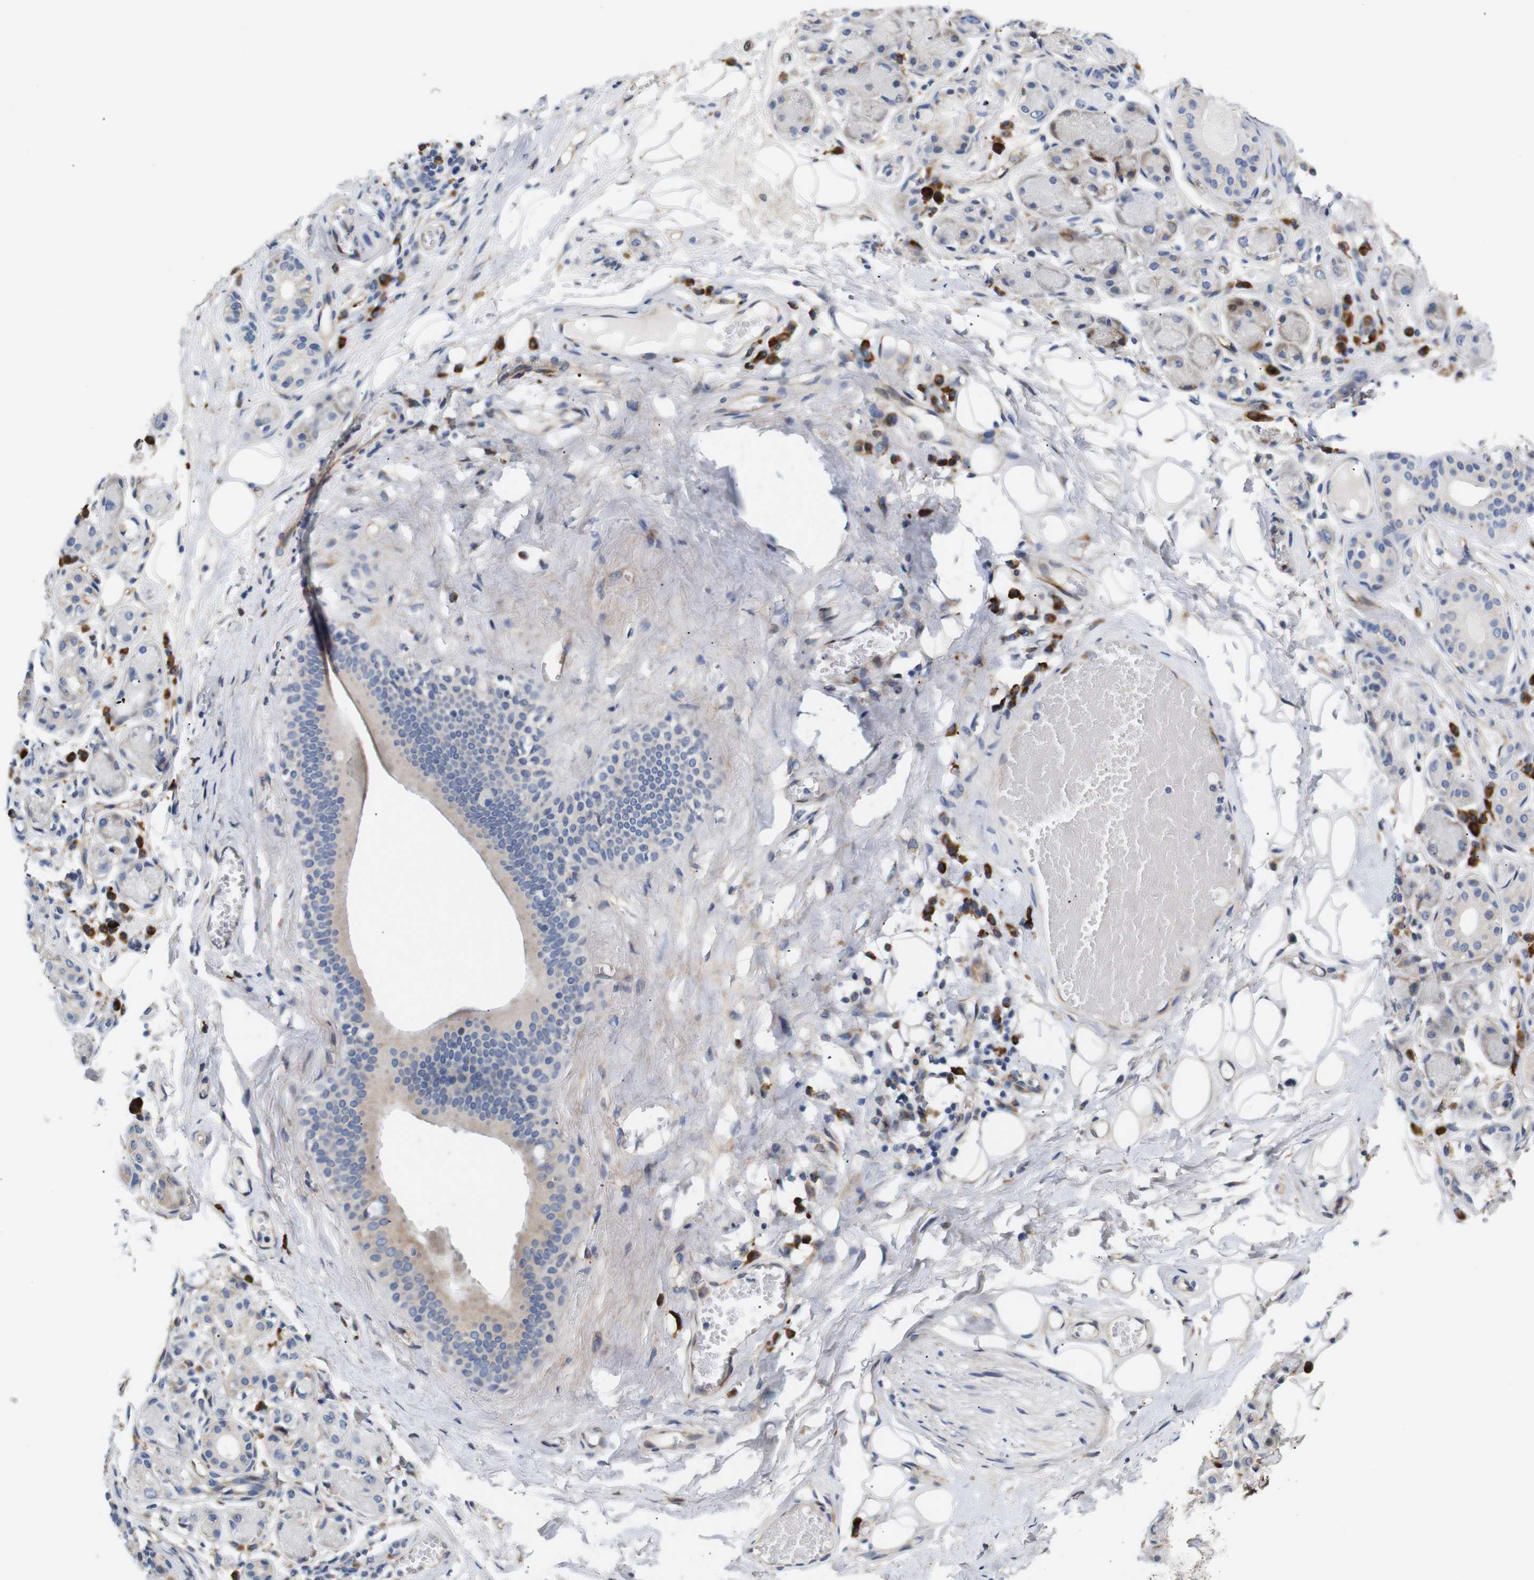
{"staining": {"intensity": "negative", "quantity": "none", "location": "none"}, "tissue": "adipose tissue", "cell_type": "Adipocytes", "image_type": "normal", "snomed": [{"axis": "morphology", "description": "Normal tissue, NOS"}, {"axis": "morphology", "description": "Inflammation, NOS"}, {"axis": "topography", "description": "Salivary gland"}, {"axis": "topography", "description": "Peripheral nerve tissue"}], "caption": "IHC of unremarkable adipose tissue demonstrates no expression in adipocytes. Nuclei are stained in blue.", "gene": "UBE2G2", "patient": {"sex": "female", "age": 75}}